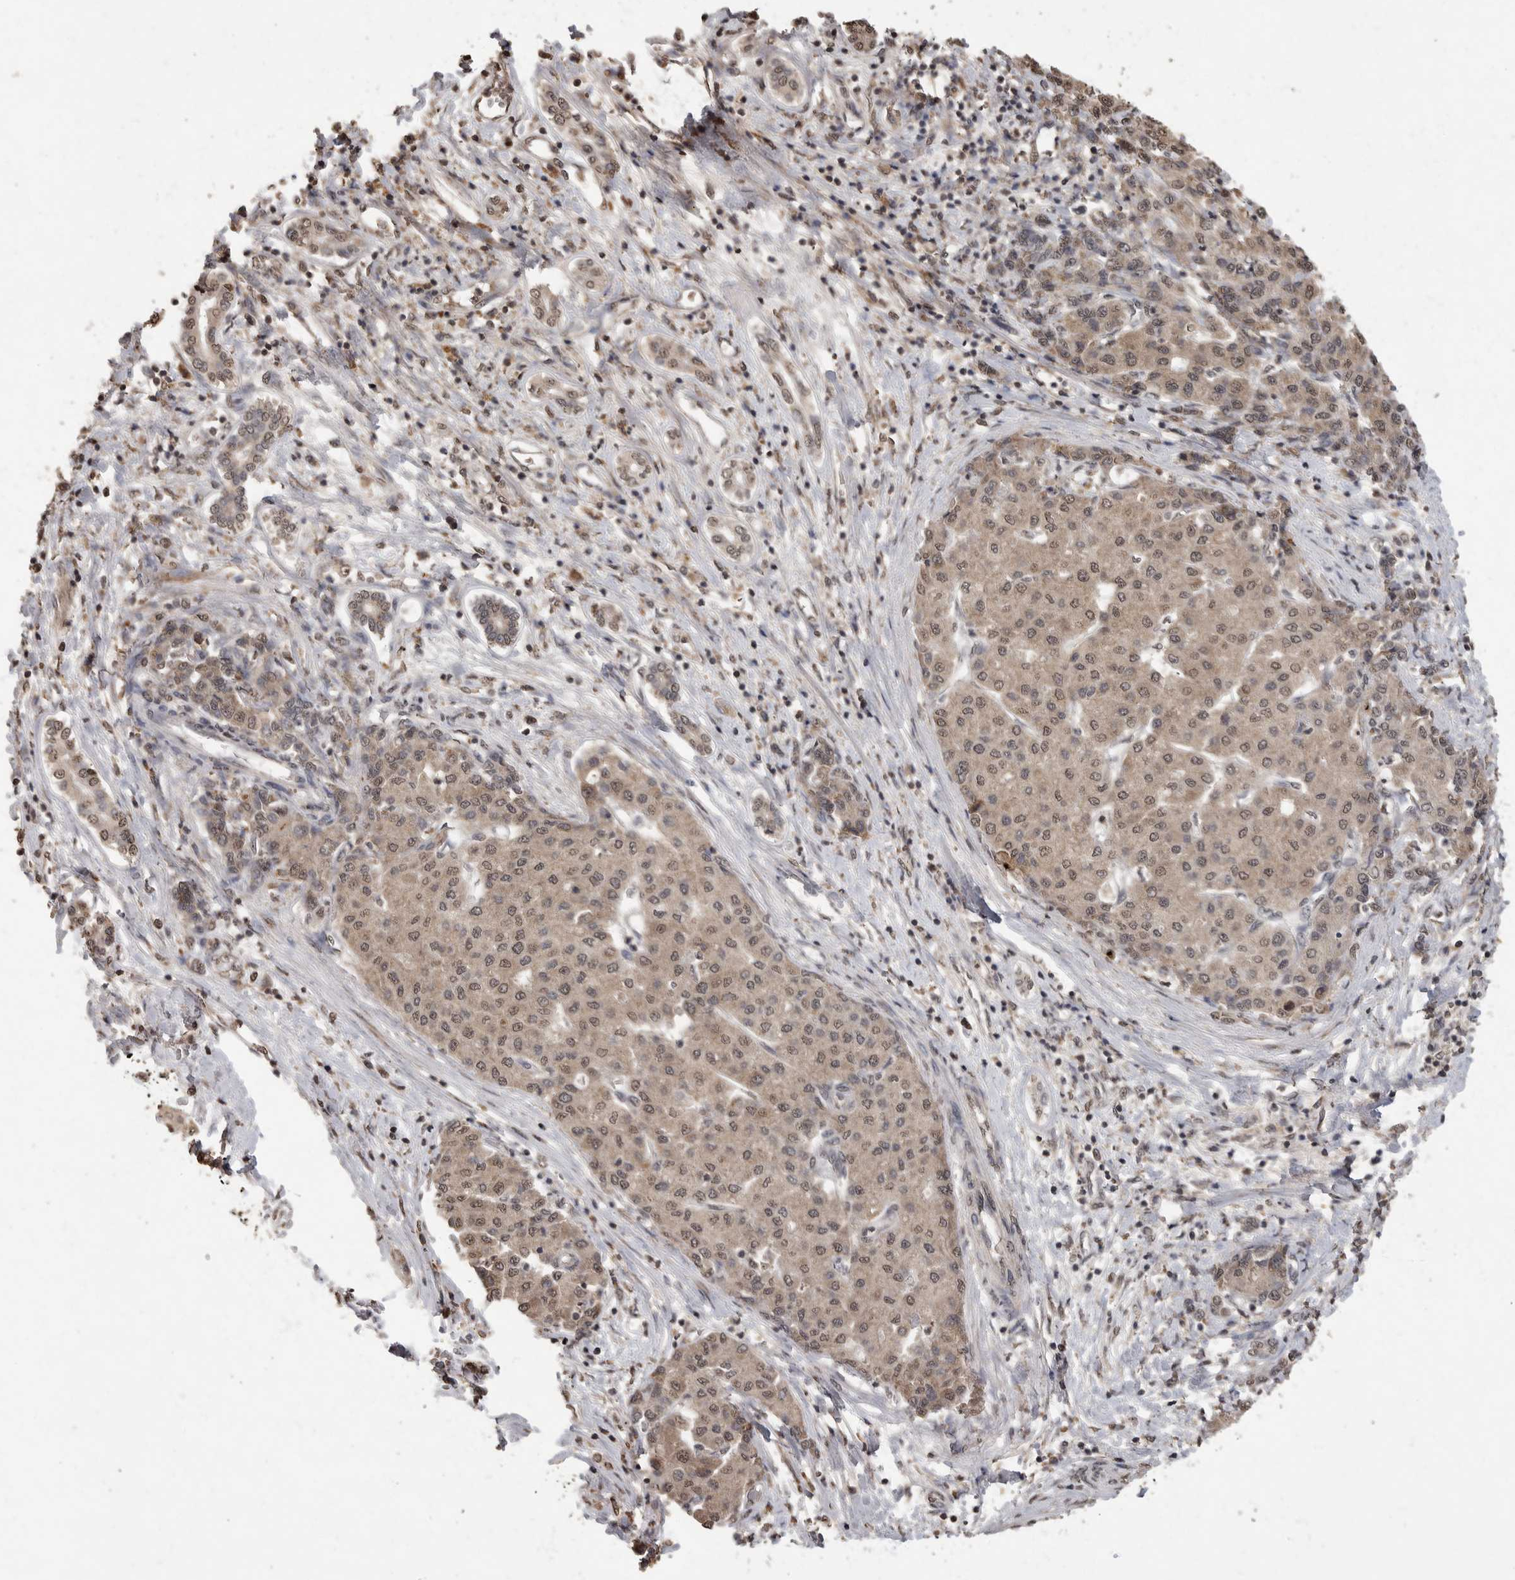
{"staining": {"intensity": "moderate", "quantity": ">75%", "location": "cytoplasmic/membranous,nuclear"}, "tissue": "liver cancer", "cell_type": "Tumor cells", "image_type": "cancer", "snomed": [{"axis": "morphology", "description": "Carcinoma, Hepatocellular, NOS"}, {"axis": "topography", "description": "Liver"}], "caption": "Hepatocellular carcinoma (liver) was stained to show a protein in brown. There is medium levels of moderate cytoplasmic/membranous and nuclear positivity in about >75% of tumor cells.", "gene": "MAFG", "patient": {"sex": "male", "age": 65}}